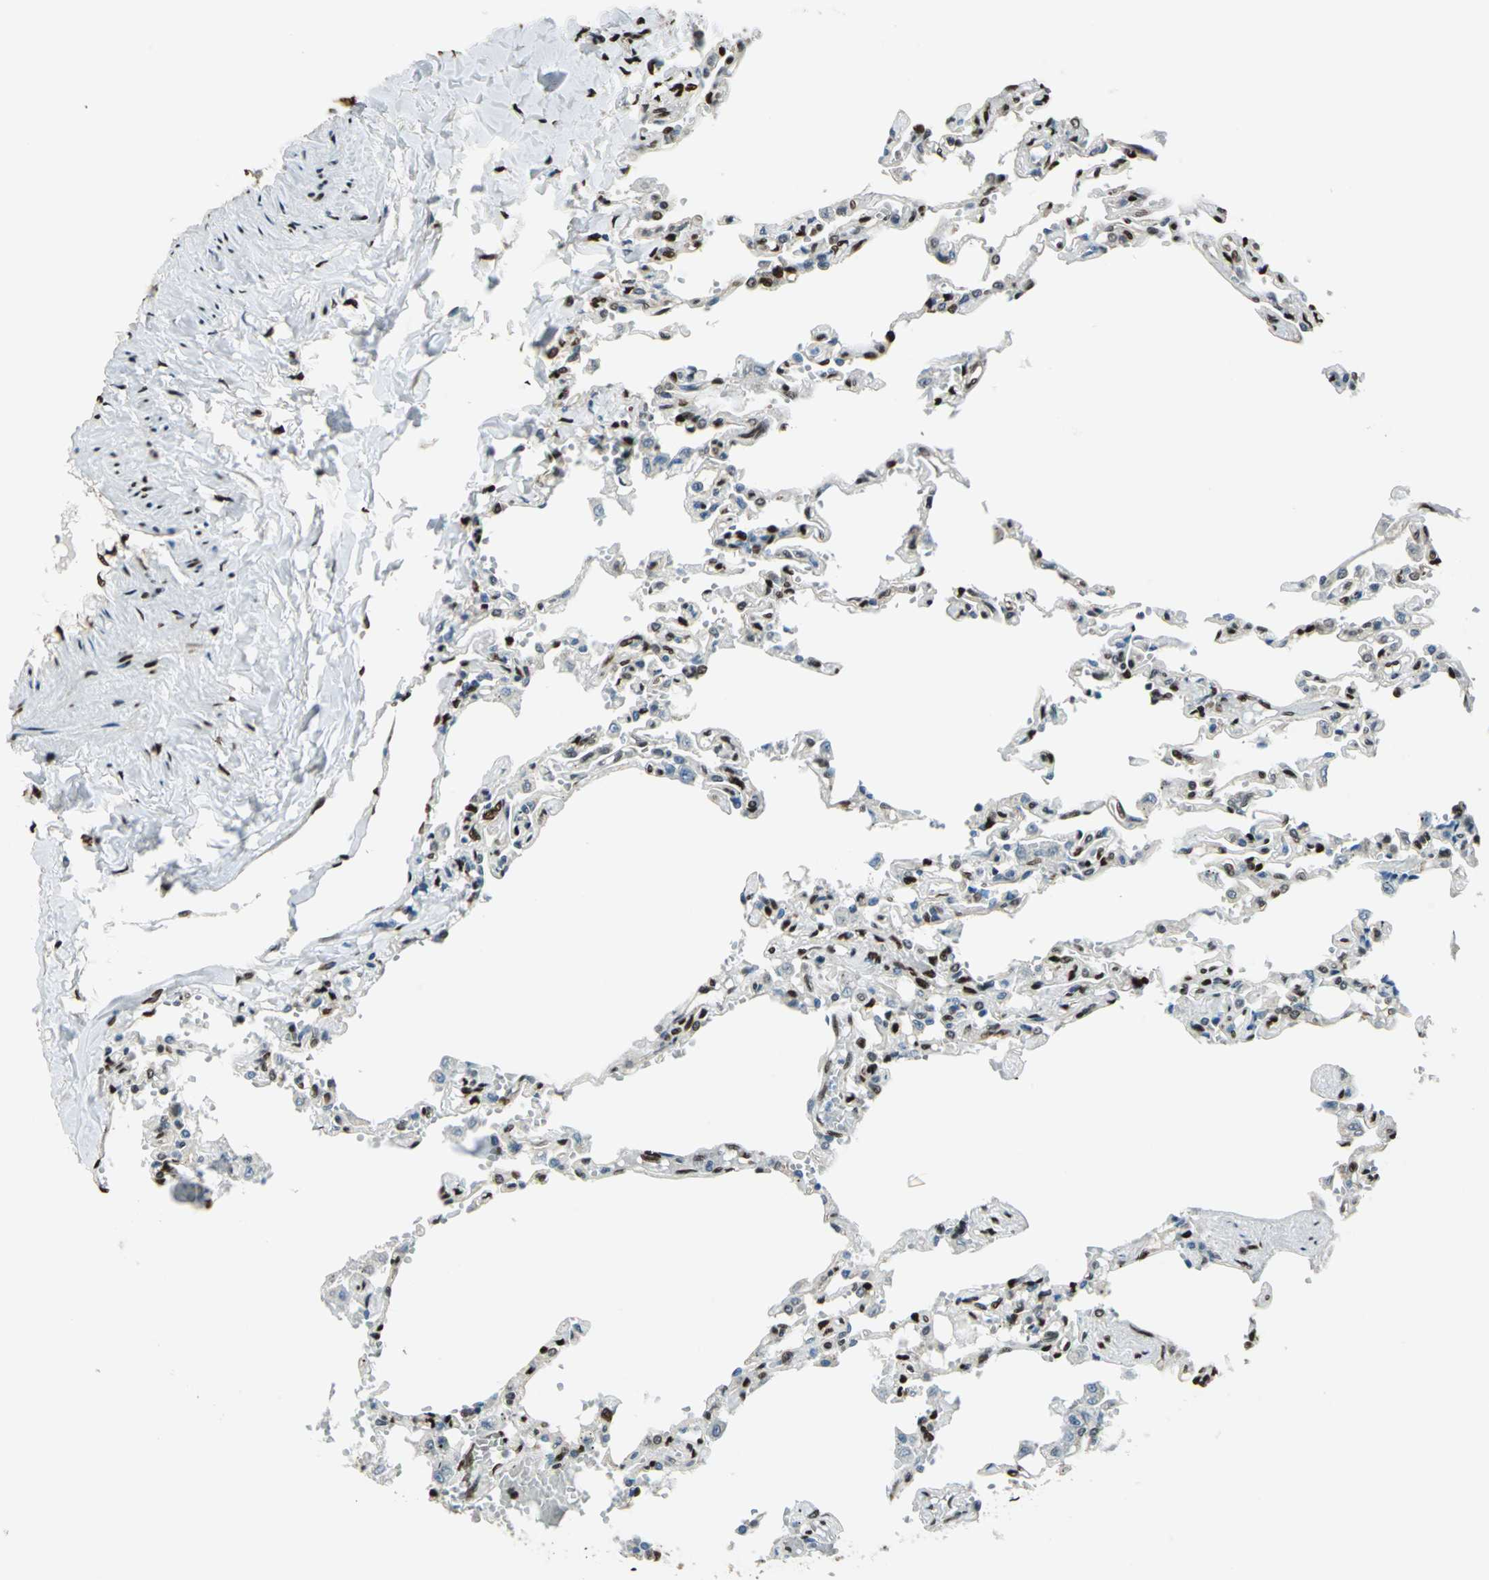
{"staining": {"intensity": "strong", "quantity": "25%-75%", "location": "nuclear"}, "tissue": "lung", "cell_type": "Alveolar cells", "image_type": "normal", "snomed": [{"axis": "morphology", "description": "Normal tissue, NOS"}, {"axis": "topography", "description": "Lung"}], "caption": "Benign lung displays strong nuclear expression in about 25%-75% of alveolar cells, visualized by immunohistochemistry.", "gene": "NFIA", "patient": {"sex": "male", "age": 21}}